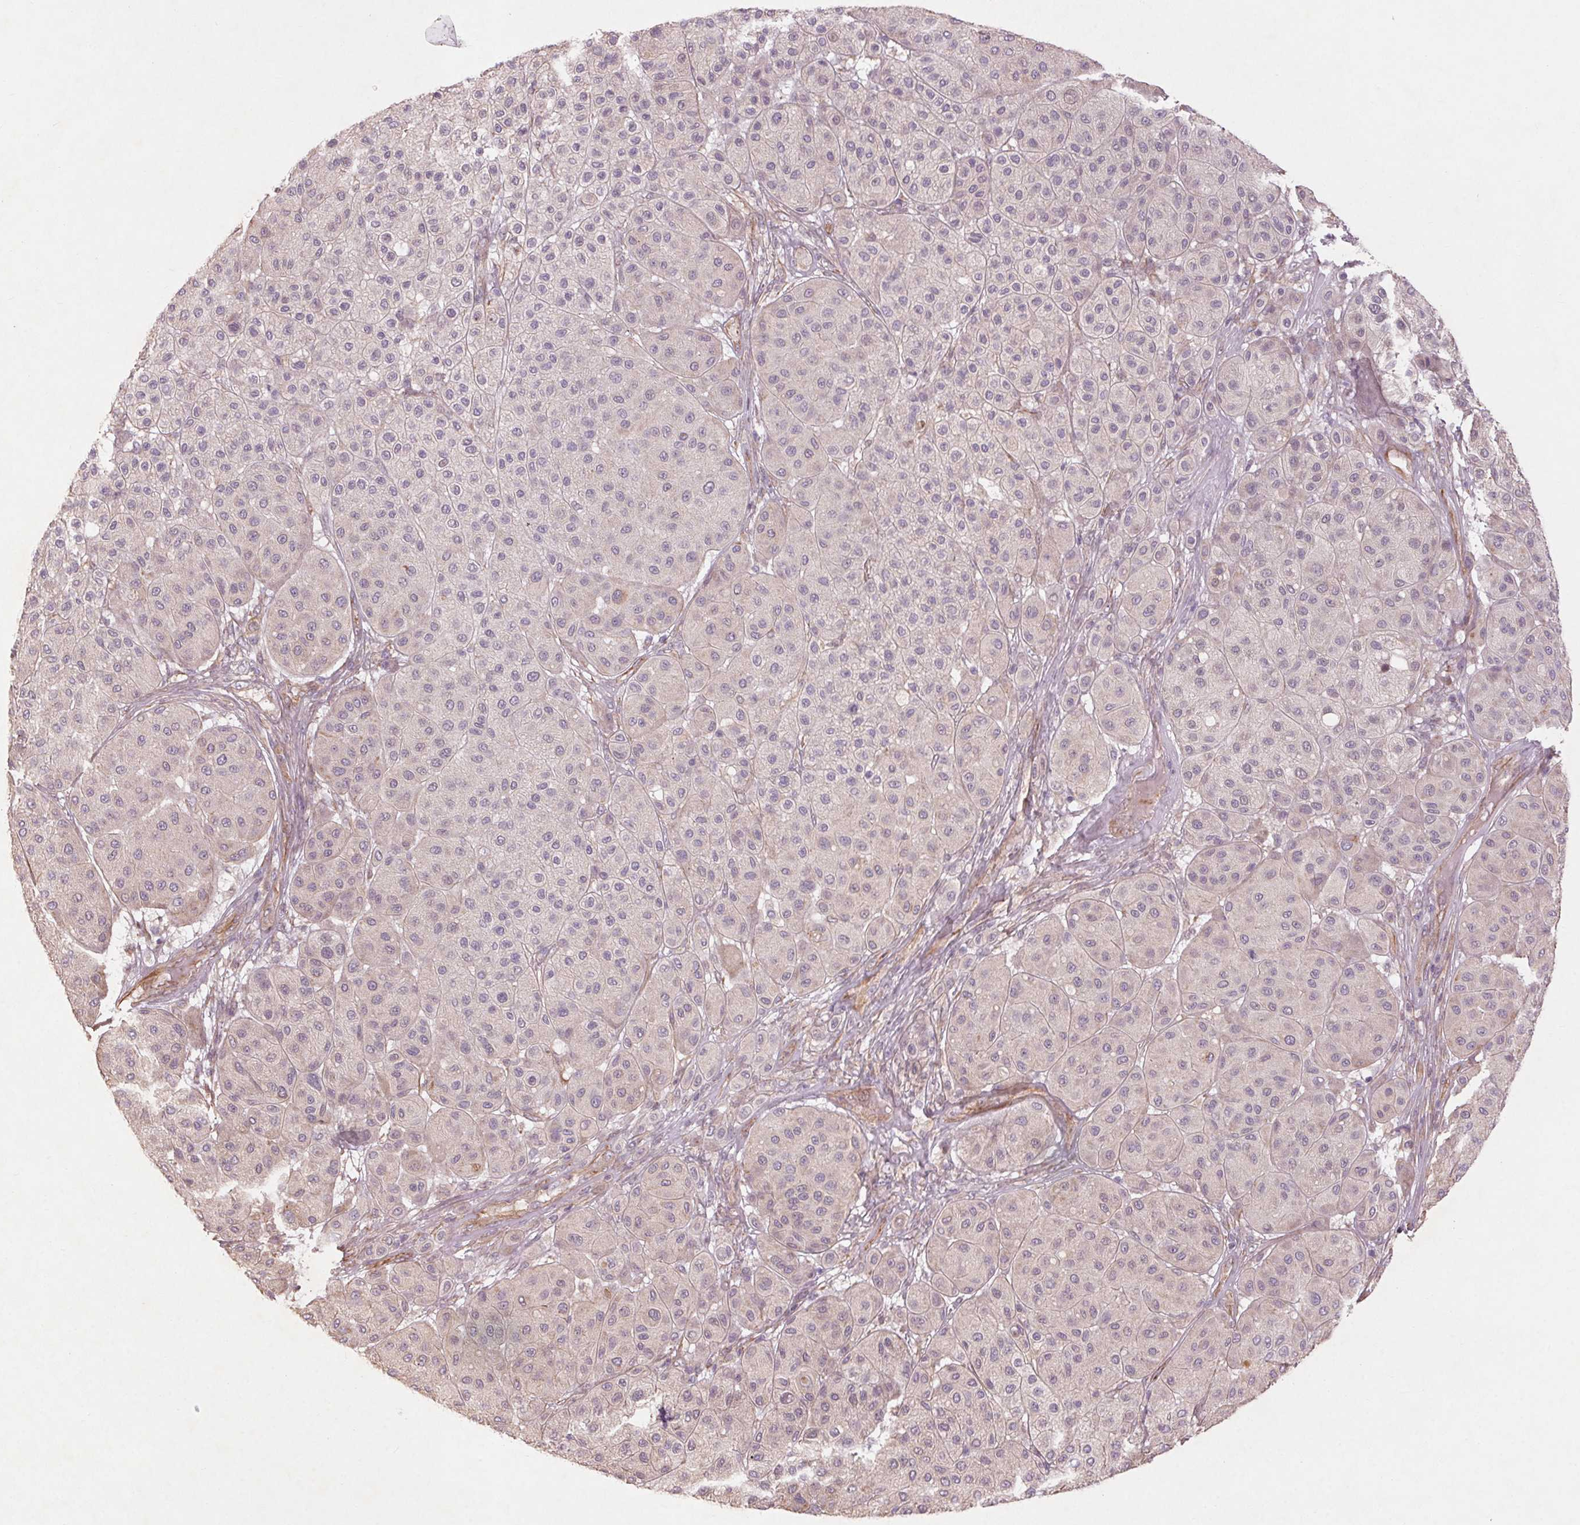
{"staining": {"intensity": "negative", "quantity": "none", "location": "none"}, "tissue": "melanoma", "cell_type": "Tumor cells", "image_type": "cancer", "snomed": [{"axis": "morphology", "description": "Malignant melanoma, Metastatic site"}, {"axis": "topography", "description": "Smooth muscle"}], "caption": "Melanoma stained for a protein using IHC reveals no expression tumor cells.", "gene": "CCSER1", "patient": {"sex": "male", "age": 41}}